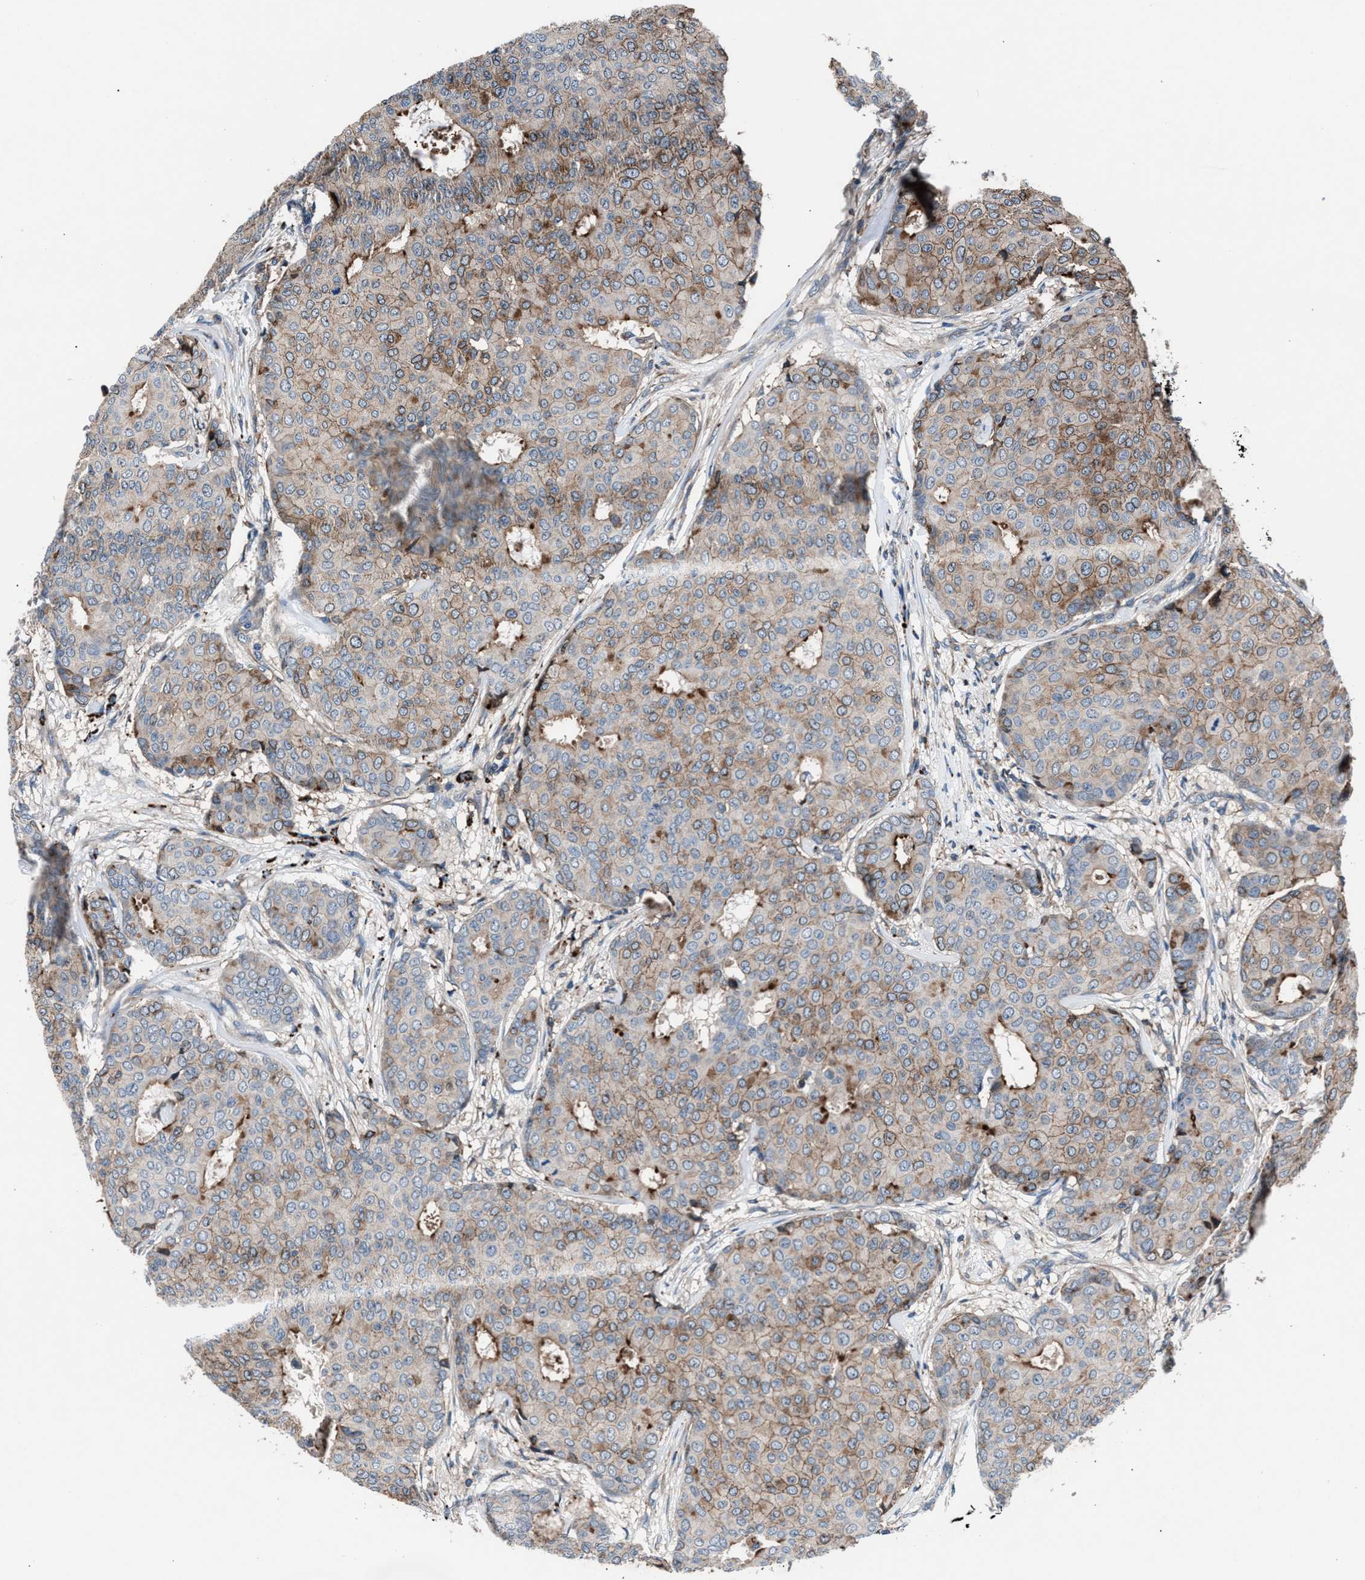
{"staining": {"intensity": "strong", "quantity": "<25%", "location": "cytoplasmic/membranous"}, "tissue": "breast cancer", "cell_type": "Tumor cells", "image_type": "cancer", "snomed": [{"axis": "morphology", "description": "Duct carcinoma"}, {"axis": "topography", "description": "Breast"}], "caption": "A brown stain labels strong cytoplasmic/membranous expression of a protein in breast invasive ductal carcinoma tumor cells. (brown staining indicates protein expression, while blue staining denotes nuclei).", "gene": "MFSD11", "patient": {"sex": "female", "age": 75}}